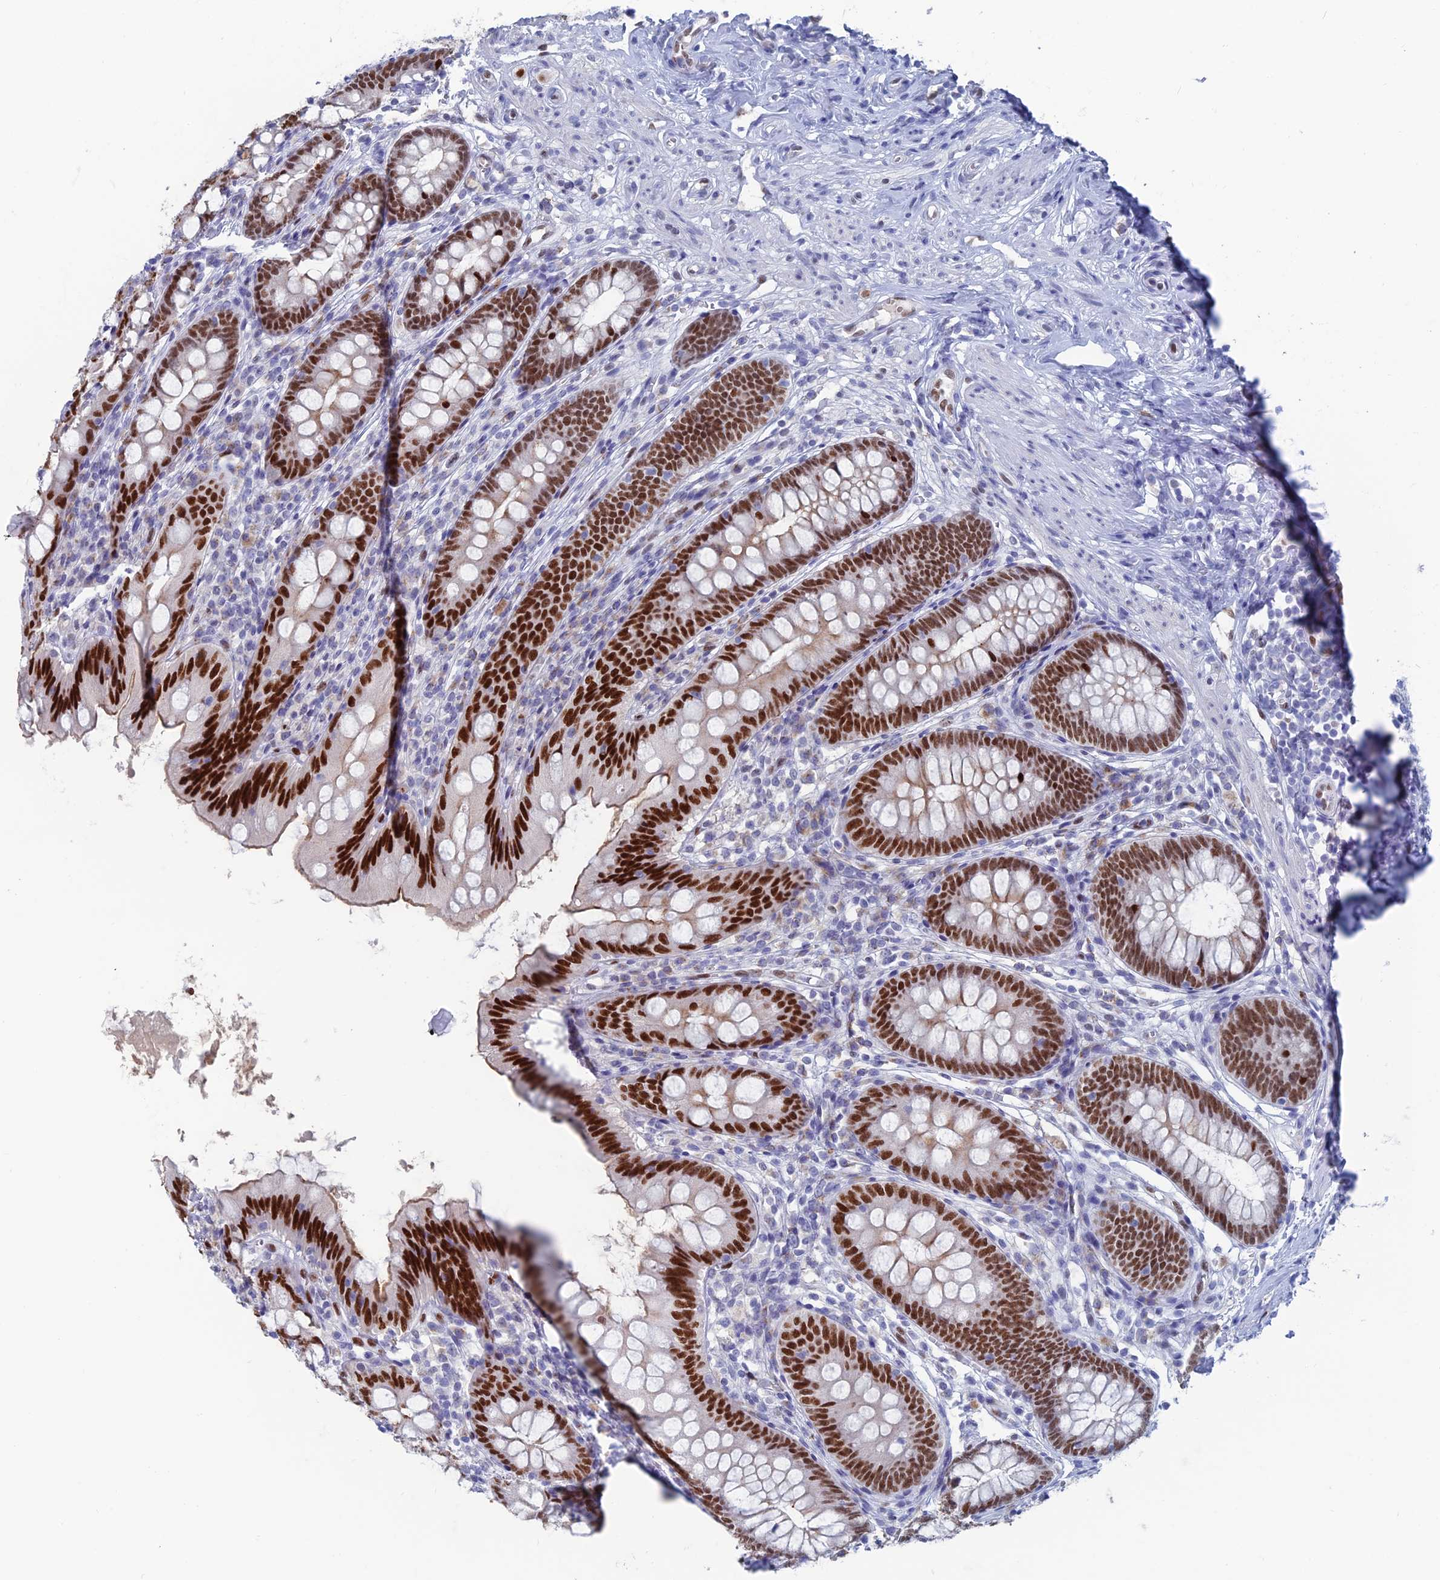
{"staining": {"intensity": "strong", "quantity": ">75%", "location": "nuclear"}, "tissue": "appendix", "cell_type": "Glandular cells", "image_type": "normal", "snomed": [{"axis": "morphology", "description": "Normal tissue, NOS"}, {"axis": "topography", "description": "Appendix"}], "caption": "Appendix stained with IHC displays strong nuclear staining in approximately >75% of glandular cells. (brown staining indicates protein expression, while blue staining denotes nuclei).", "gene": "NOL4L", "patient": {"sex": "female", "age": 51}}